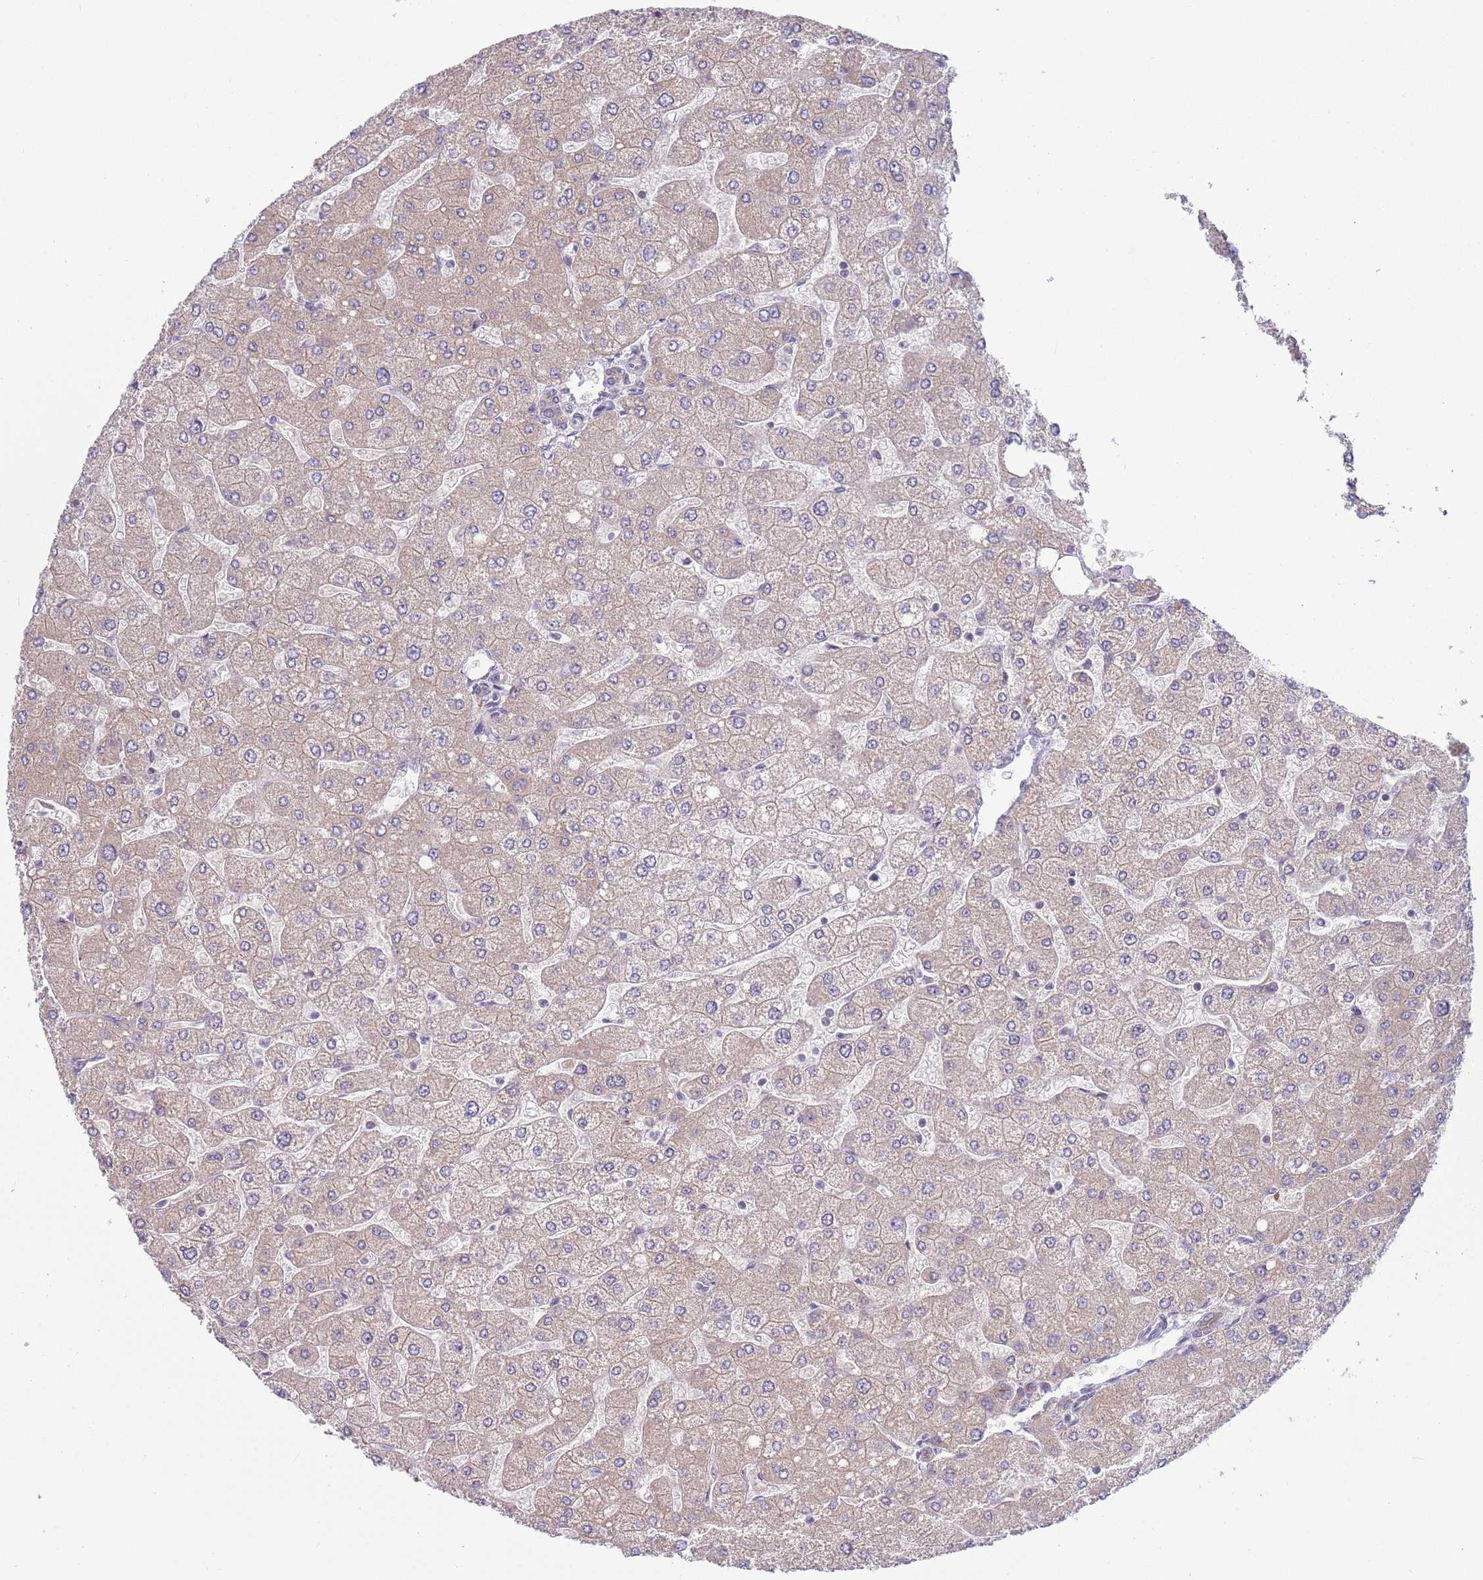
{"staining": {"intensity": "negative", "quantity": "none", "location": "none"}, "tissue": "liver", "cell_type": "Cholangiocytes", "image_type": "normal", "snomed": [{"axis": "morphology", "description": "Normal tissue, NOS"}, {"axis": "topography", "description": "Liver"}], "caption": "Immunohistochemical staining of normal liver reveals no significant positivity in cholangiocytes.", "gene": "TM2D1", "patient": {"sex": "male", "age": 55}}